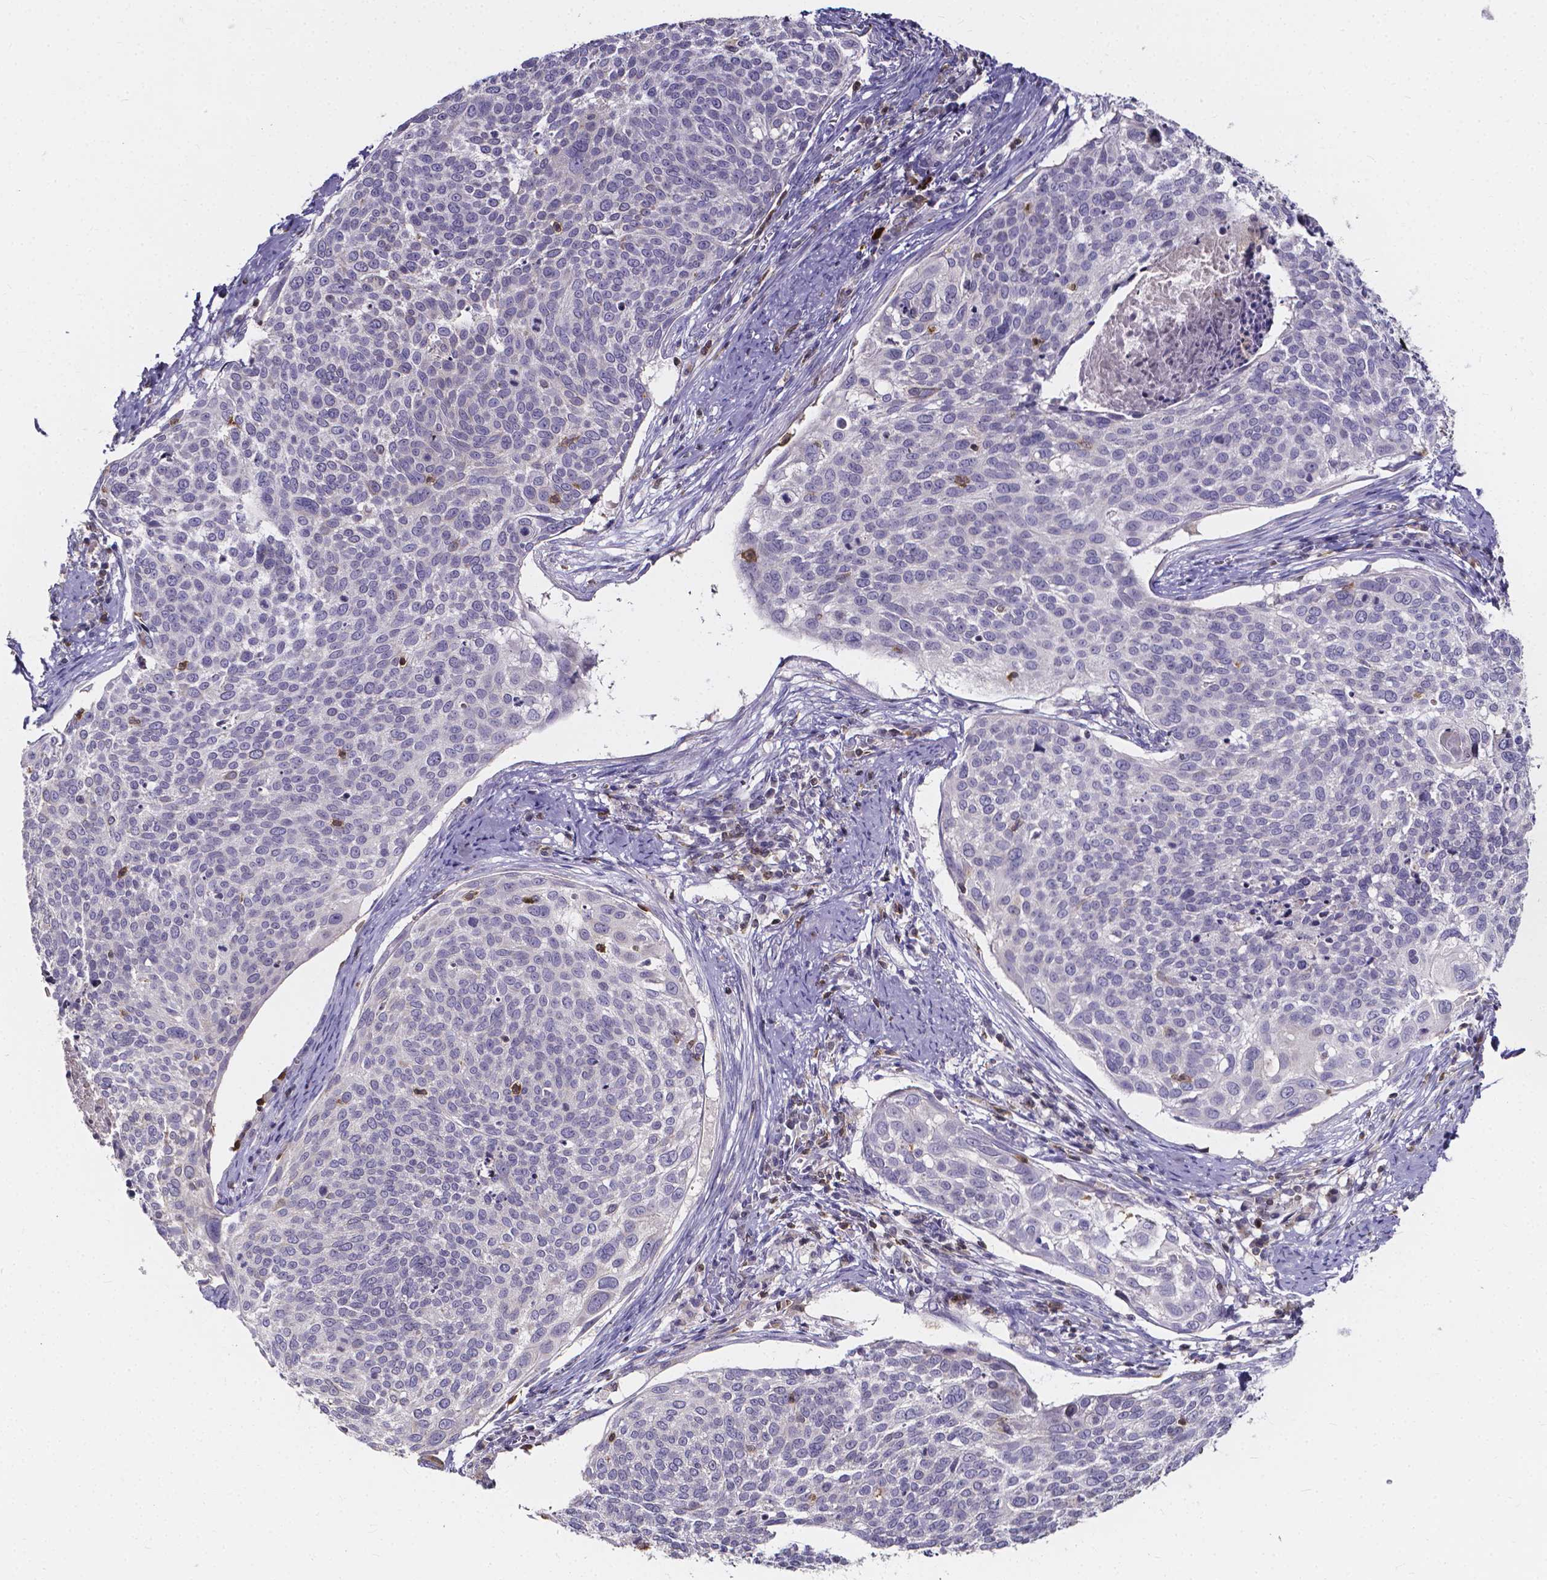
{"staining": {"intensity": "negative", "quantity": "none", "location": "none"}, "tissue": "cervical cancer", "cell_type": "Tumor cells", "image_type": "cancer", "snomed": [{"axis": "morphology", "description": "Squamous cell carcinoma, NOS"}, {"axis": "topography", "description": "Cervix"}], "caption": "Immunohistochemistry of cervical cancer (squamous cell carcinoma) displays no positivity in tumor cells.", "gene": "THEMIS", "patient": {"sex": "female", "age": 39}}